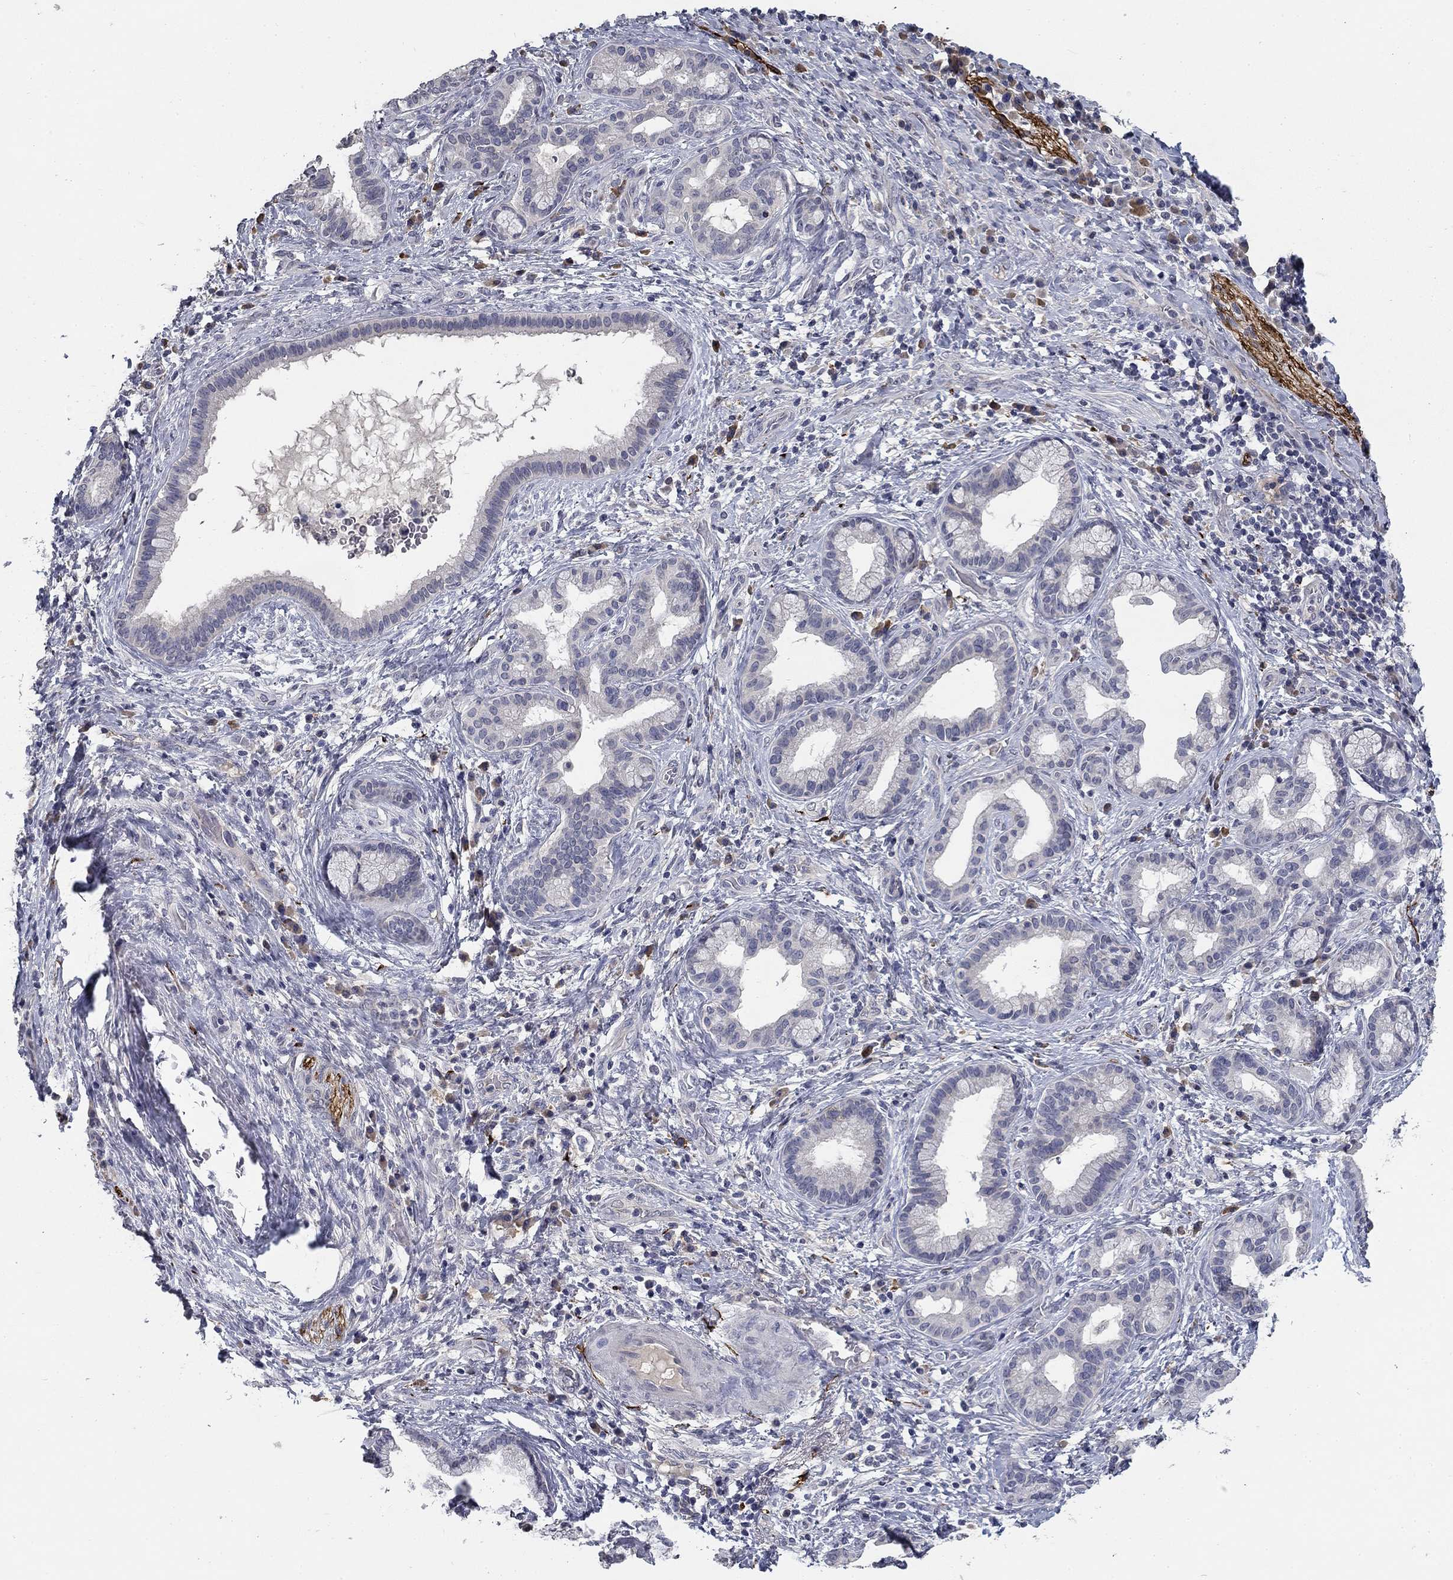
{"staining": {"intensity": "negative", "quantity": "none", "location": "none"}, "tissue": "liver cancer", "cell_type": "Tumor cells", "image_type": "cancer", "snomed": [{"axis": "morphology", "description": "Cholangiocarcinoma"}, {"axis": "topography", "description": "Liver"}], "caption": "DAB immunohistochemical staining of human liver cholangiocarcinoma shows no significant expression in tumor cells. Brightfield microscopy of immunohistochemistry (IHC) stained with DAB (3,3'-diaminobenzidine) (brown) and hematoxylin (blue), captured at high magnification.", "gene": "CD274", "patient": {"sex": "female", "age": 73}}